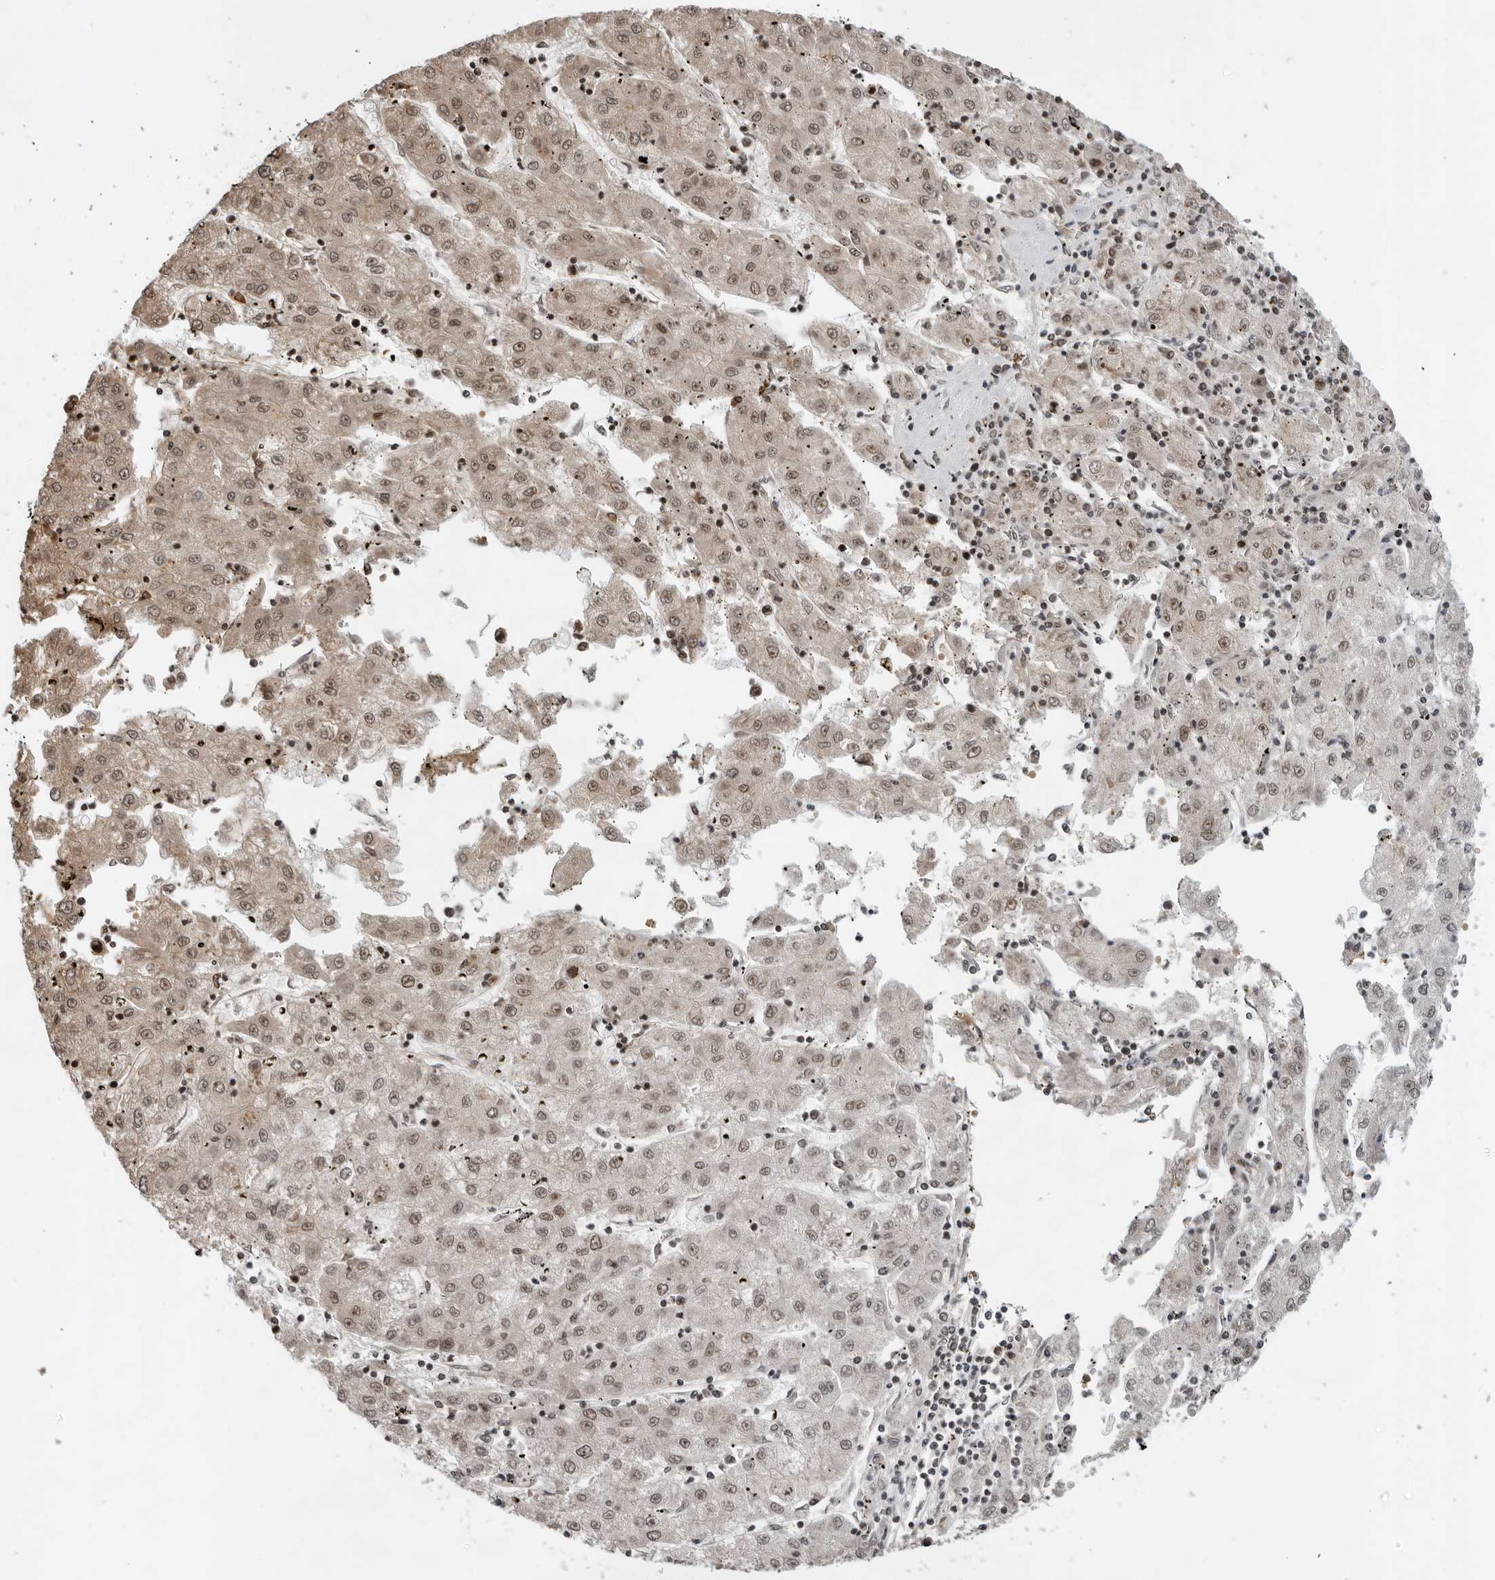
{"staining": {"intensity": "moderate", "quantity": ">75%", "location": "cytoplasmic/membranous,nuclear"}, "tissue": "liver cancer", "cell_type": "Tumor cells", "image_type": "cancer", "snomed": [{"axis": "morphology", "description": "Carcinoma, Hepatocellular, NOS"}, {"axis": "topography", "description": "Liver"}], "caption": "This micrograph demonstrates liver hepatocellular carcinoma stained with immunohistochemistry to label a protein in brown. The cytoplasmic/membranous and nuclear of tumor cells show moderate positivity for the protein. Nuclei are counter-stained blue.", "gene": "USP1", "patient": {"sex": "male", "age": 72}}